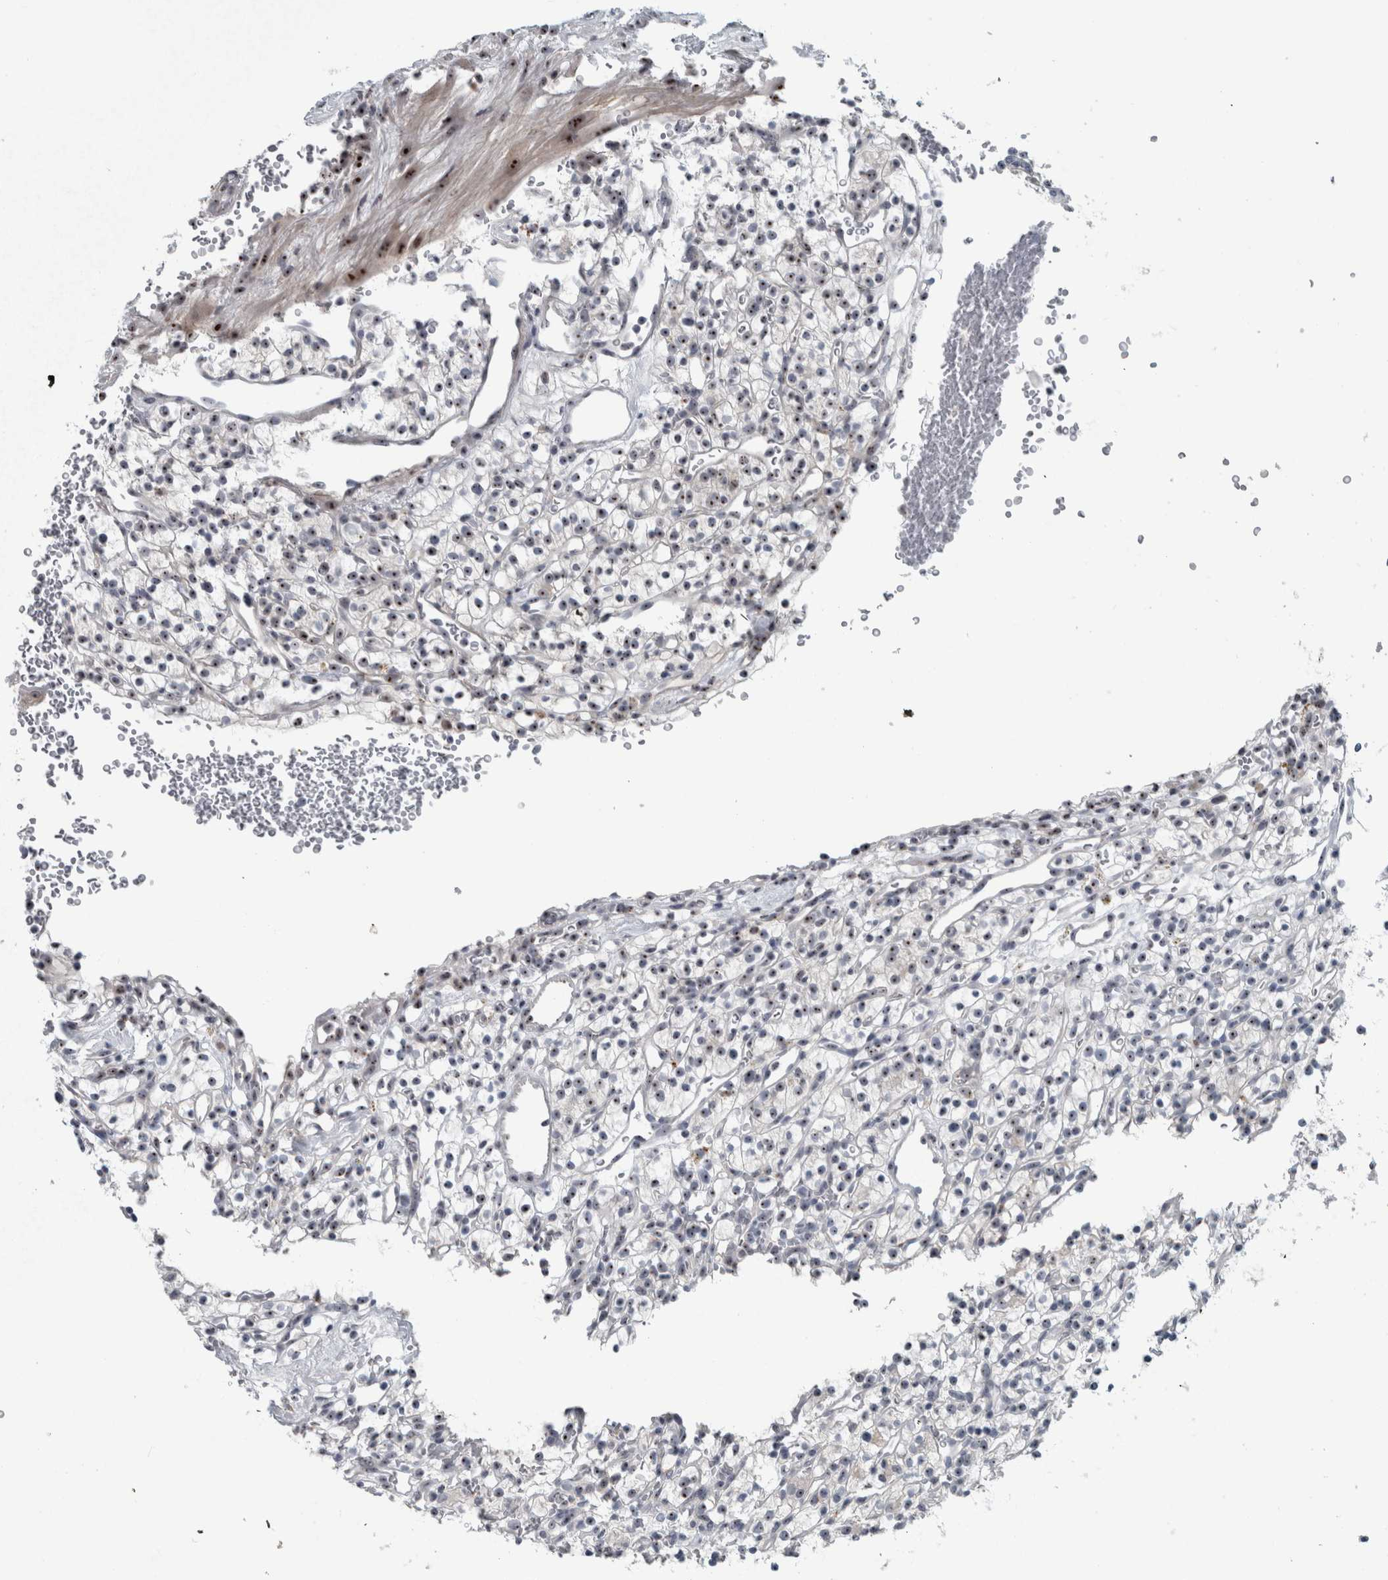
{"staining": {"intensity": "moderate", "quantity": ">75%", "location": "nuclear"}, "tissue": "renal cancer", "cell_type": "Tumor cells", "image_type": "cancer", "snomed": [{"axis": "morphology", "description": "Adenocarcinoma, NOS"}, {"axis": "topography", "description": "Kidney"}], "caption": "Renal cancer (adenocarcinoma) stained with immunohistochemistry reveals moderate nuclear expression in approximately >75% of tumor cells. (DAB IHC, brown staining for protein, blue staining for nuclei).", "gene": "UTP6", "patient": {"sex": "female", "age": 57}}